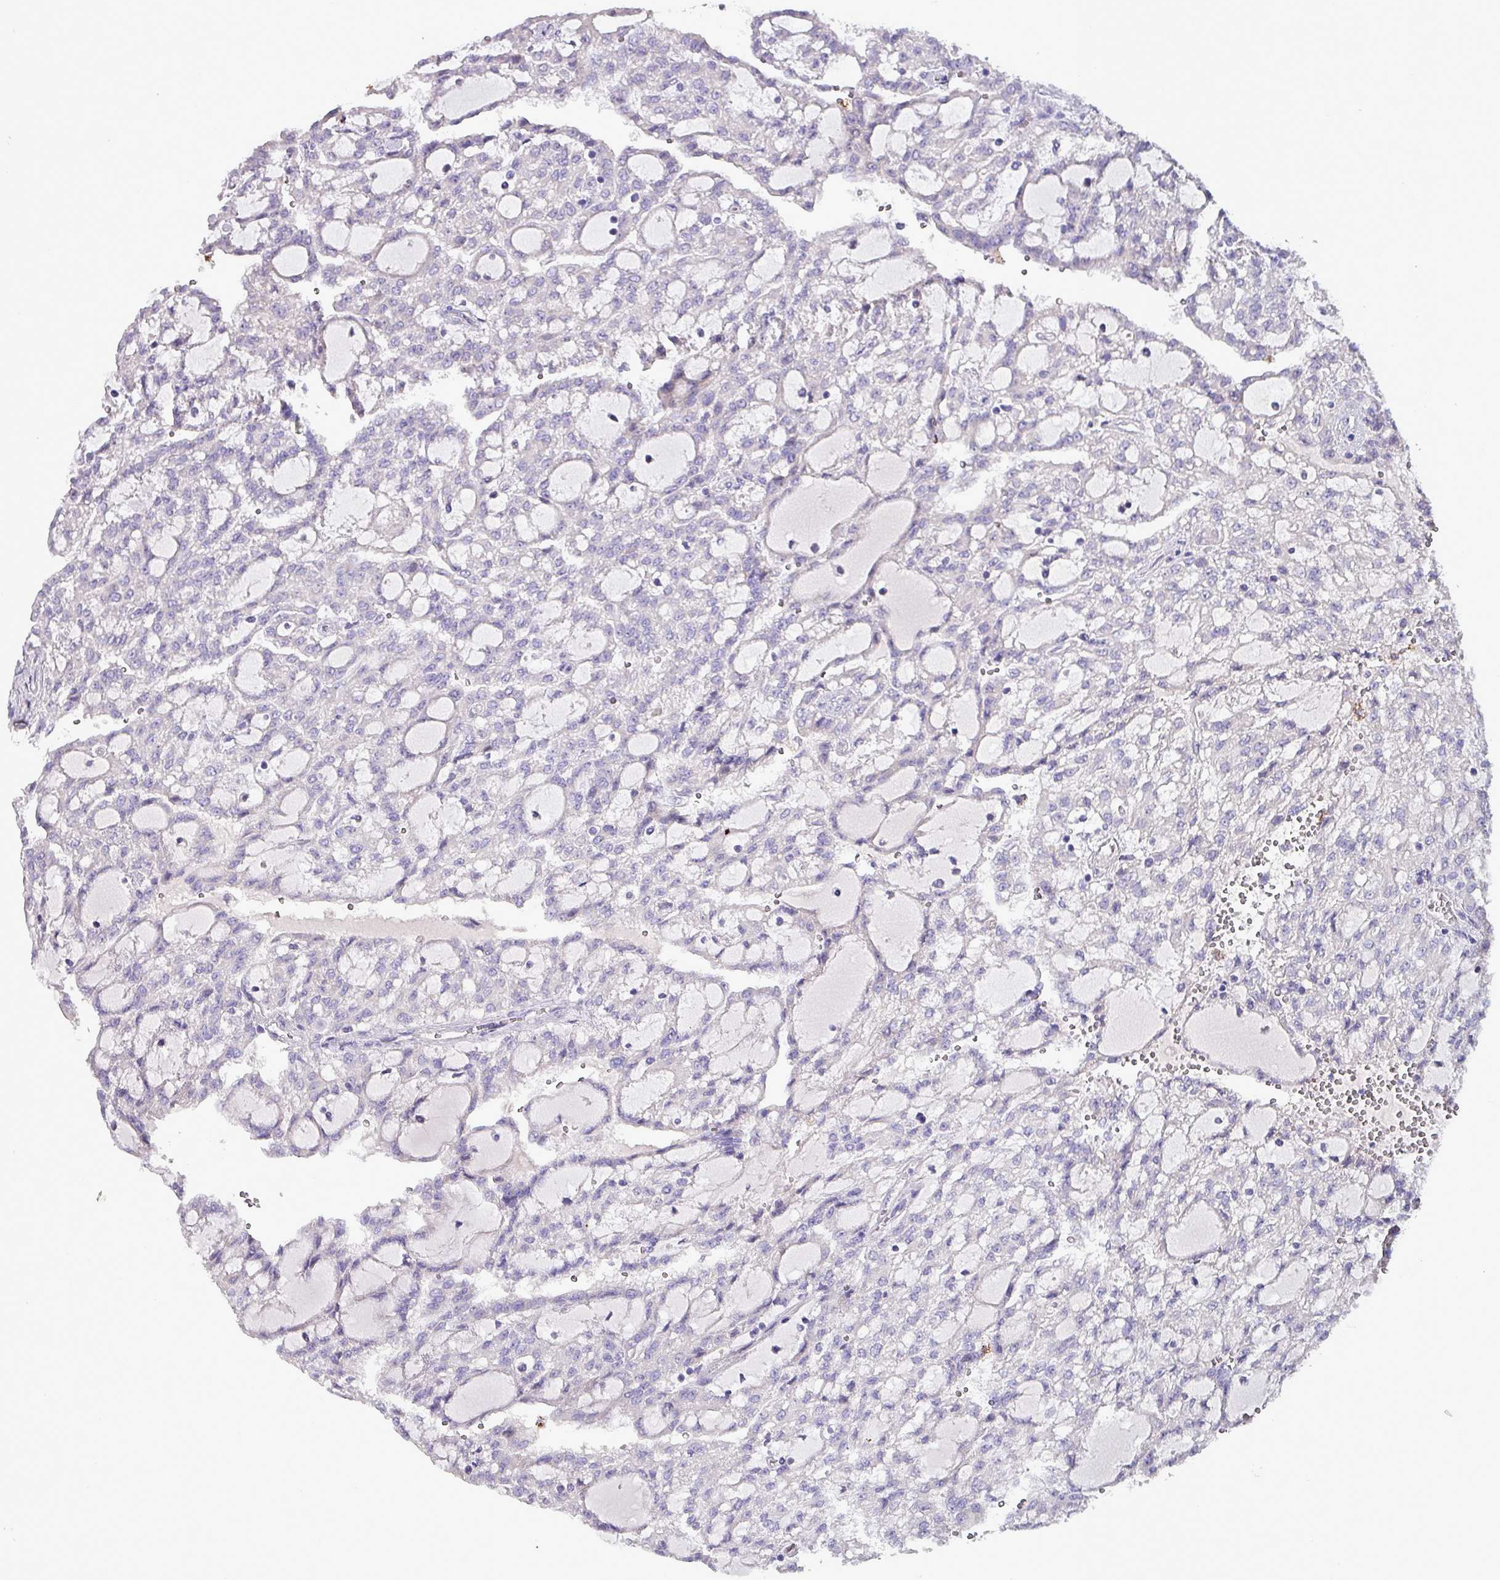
{"staining": {"intensity": "negative", "quantity": "none", "location": "none"}, "tissue": "renal cancer", "cell_type": "Tumor cells", "image_type": "cancer", "snomed": [{"axis": "morphology", "description": "Adenocarcinoma, NOS"}, {"axis": "topography", "description": "Kidney"}], "caption": "Immunohistochemistry (IHC) of renal cancer (adenocarcinoma) reveals no positivity in tumor cells. Brightfield microscopy of immunohistochemistry (IHC) stained with DAB (brown) and hematoxylin (blue), captured at high magnification.", "gene": "HSD3B7", "patient": {"sex": "male", "age": 63}}